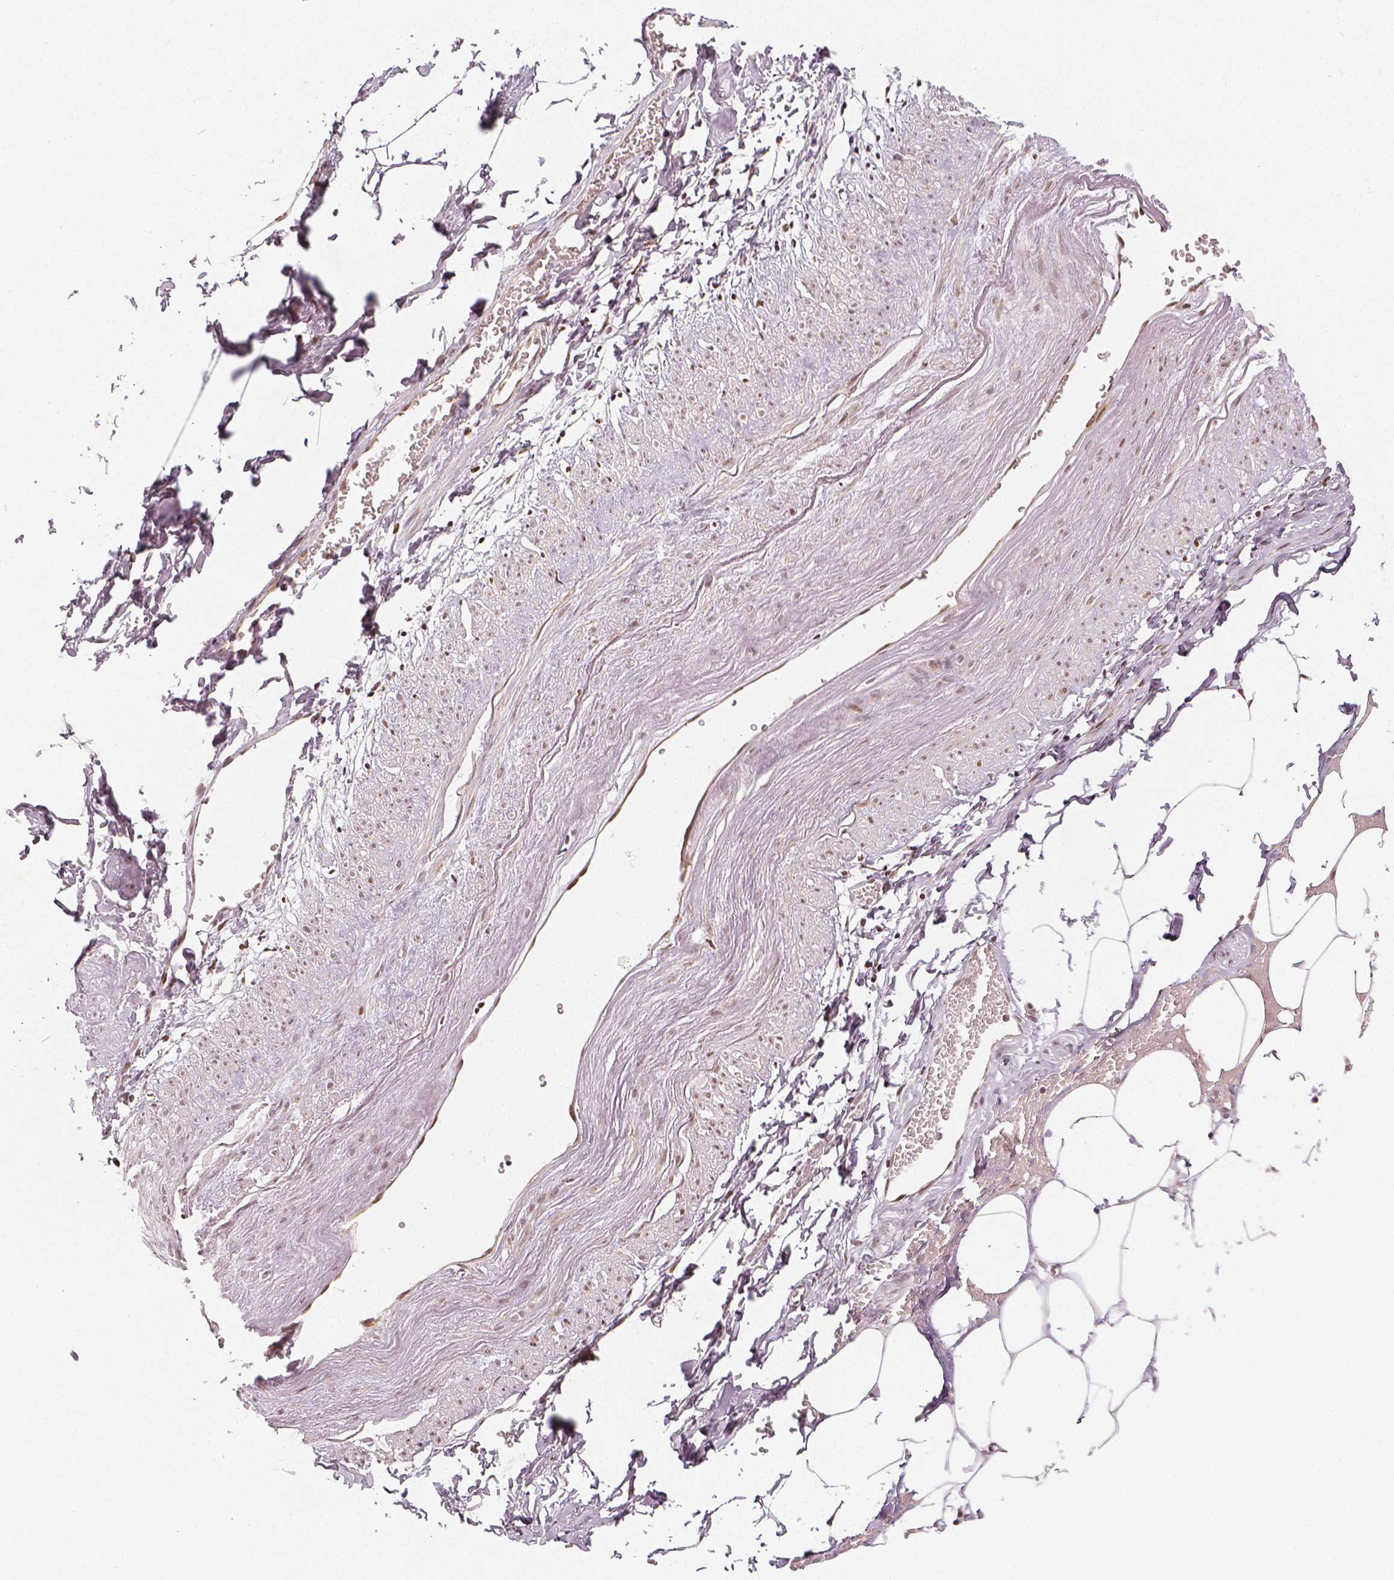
{"staining": {"intensity": "moderate", "quantity": ">75%", "location": "nuclear"}, "tissue": "adipose tissue", "cell_type": "Adipocytes", "image_type": "normal", "snomed": [{"axis": "morphology", "description": "Normal tissue, NOS"}, {"axis": "topography", "description": "Prostate"}, {"axis": "topography", "description": "Peripheral nerve tissue"}], "caption": "A photomicrograph showing moderate nuclear staining in approximately >75% of adipocytes in normal adipose tissue, as visualized by brown immunohistochemical staining.", "gene": "KDM5B", "patient": {"sex": "male", "age": 55}}